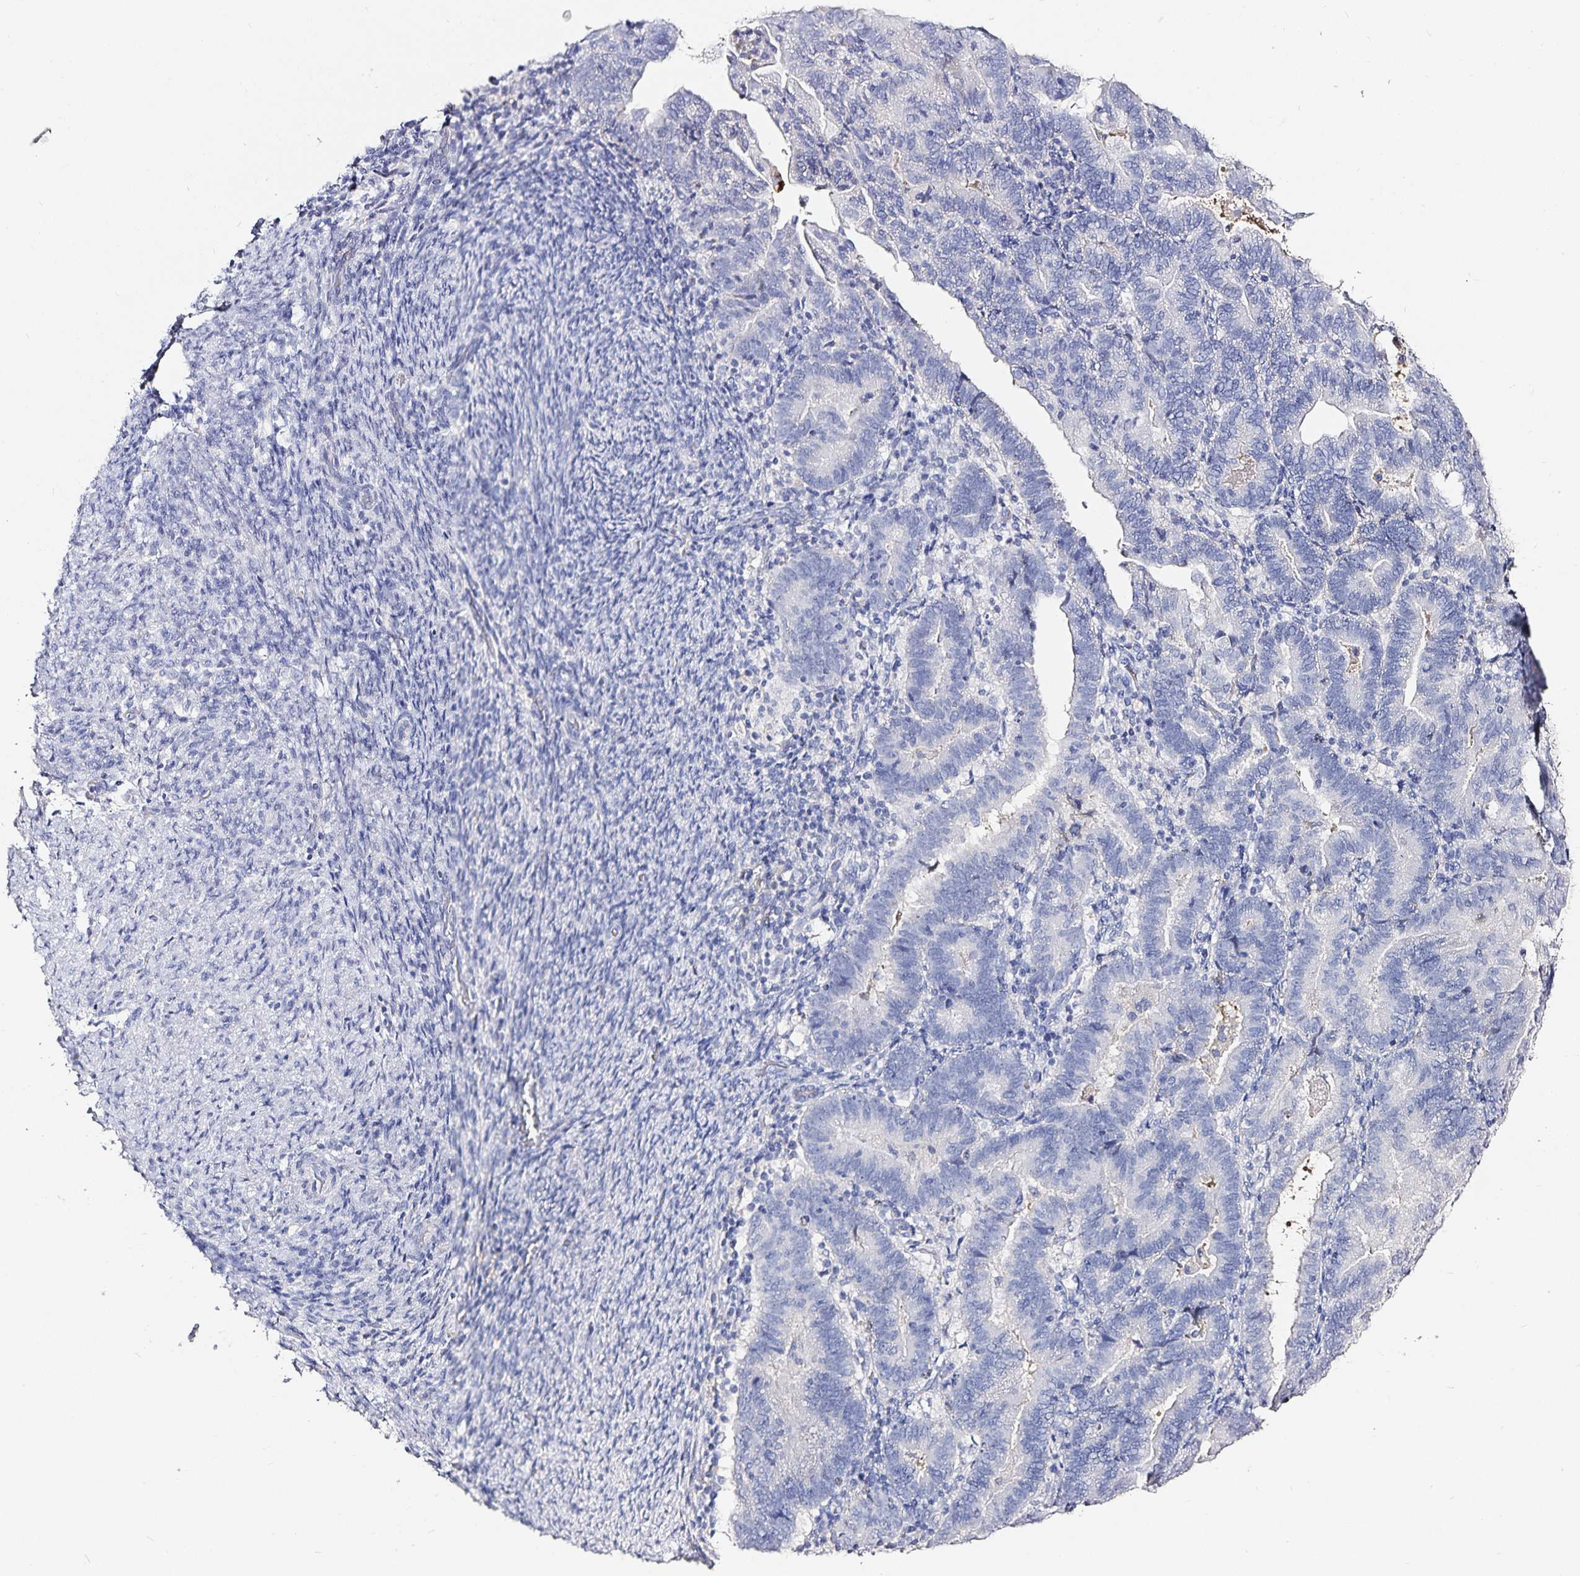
{"staining": {"intensity": "negative", "quantity": "none", "location": "none"}, "tissue": "endometrial cancer", "cell_type": "Tumor cells", "image_type": "cancer", "snomed": [{"axis": "morphology", "description": "Adenocarcinoma, NOS"}, {"axis": "topography", "description": "Endometrium"}], "caption": "Micrograph shows no protein positivity in tumor cells of adenocarcinoma (endometrial) tissue.", "gene": "TTR", "patient": {"sex": "female", "age": 70}}